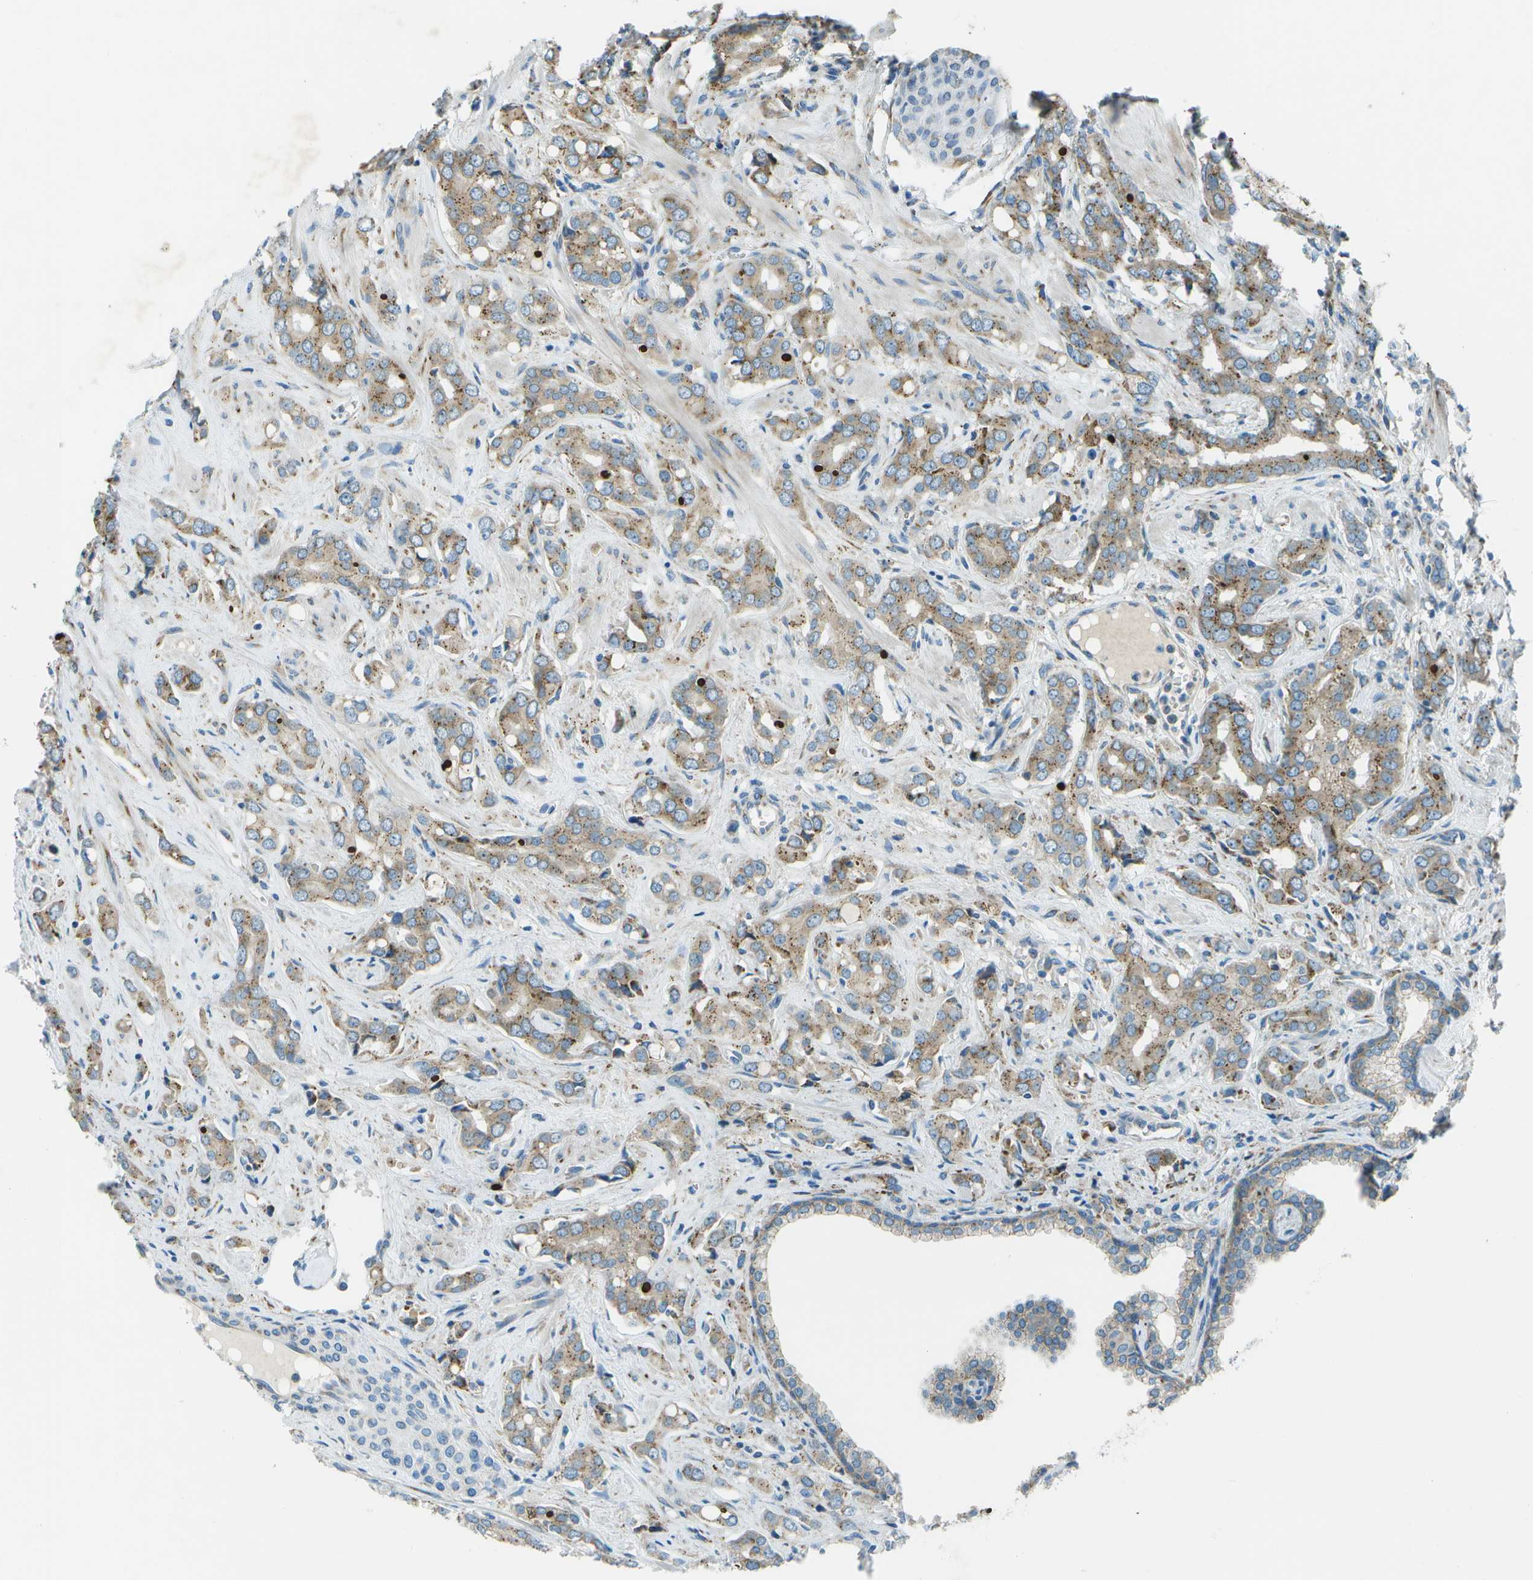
{"staining": {"intensity": "moderate", "quantity": ">75%", "location": "cytoplasmic/membranous"}, "tissue": "prostate cancer", "cell_type": "Tumor cells", "image_type": "cancer", "snomed": [{"axis": "morphology", "description": "Adenocarcinoma, High grade"}, {"axis": "topography", "description": "Prostate"}], "caption": "IHC image of adenocarcinoma (high-grade) (prostate) stained for a protein (brown), which reveals medium levels of moderate cytoplasmic/membranous staining in about >75% of tumor cells.", "gene": "KCTD3", "patient": {"sex": "male", "age": 52}}